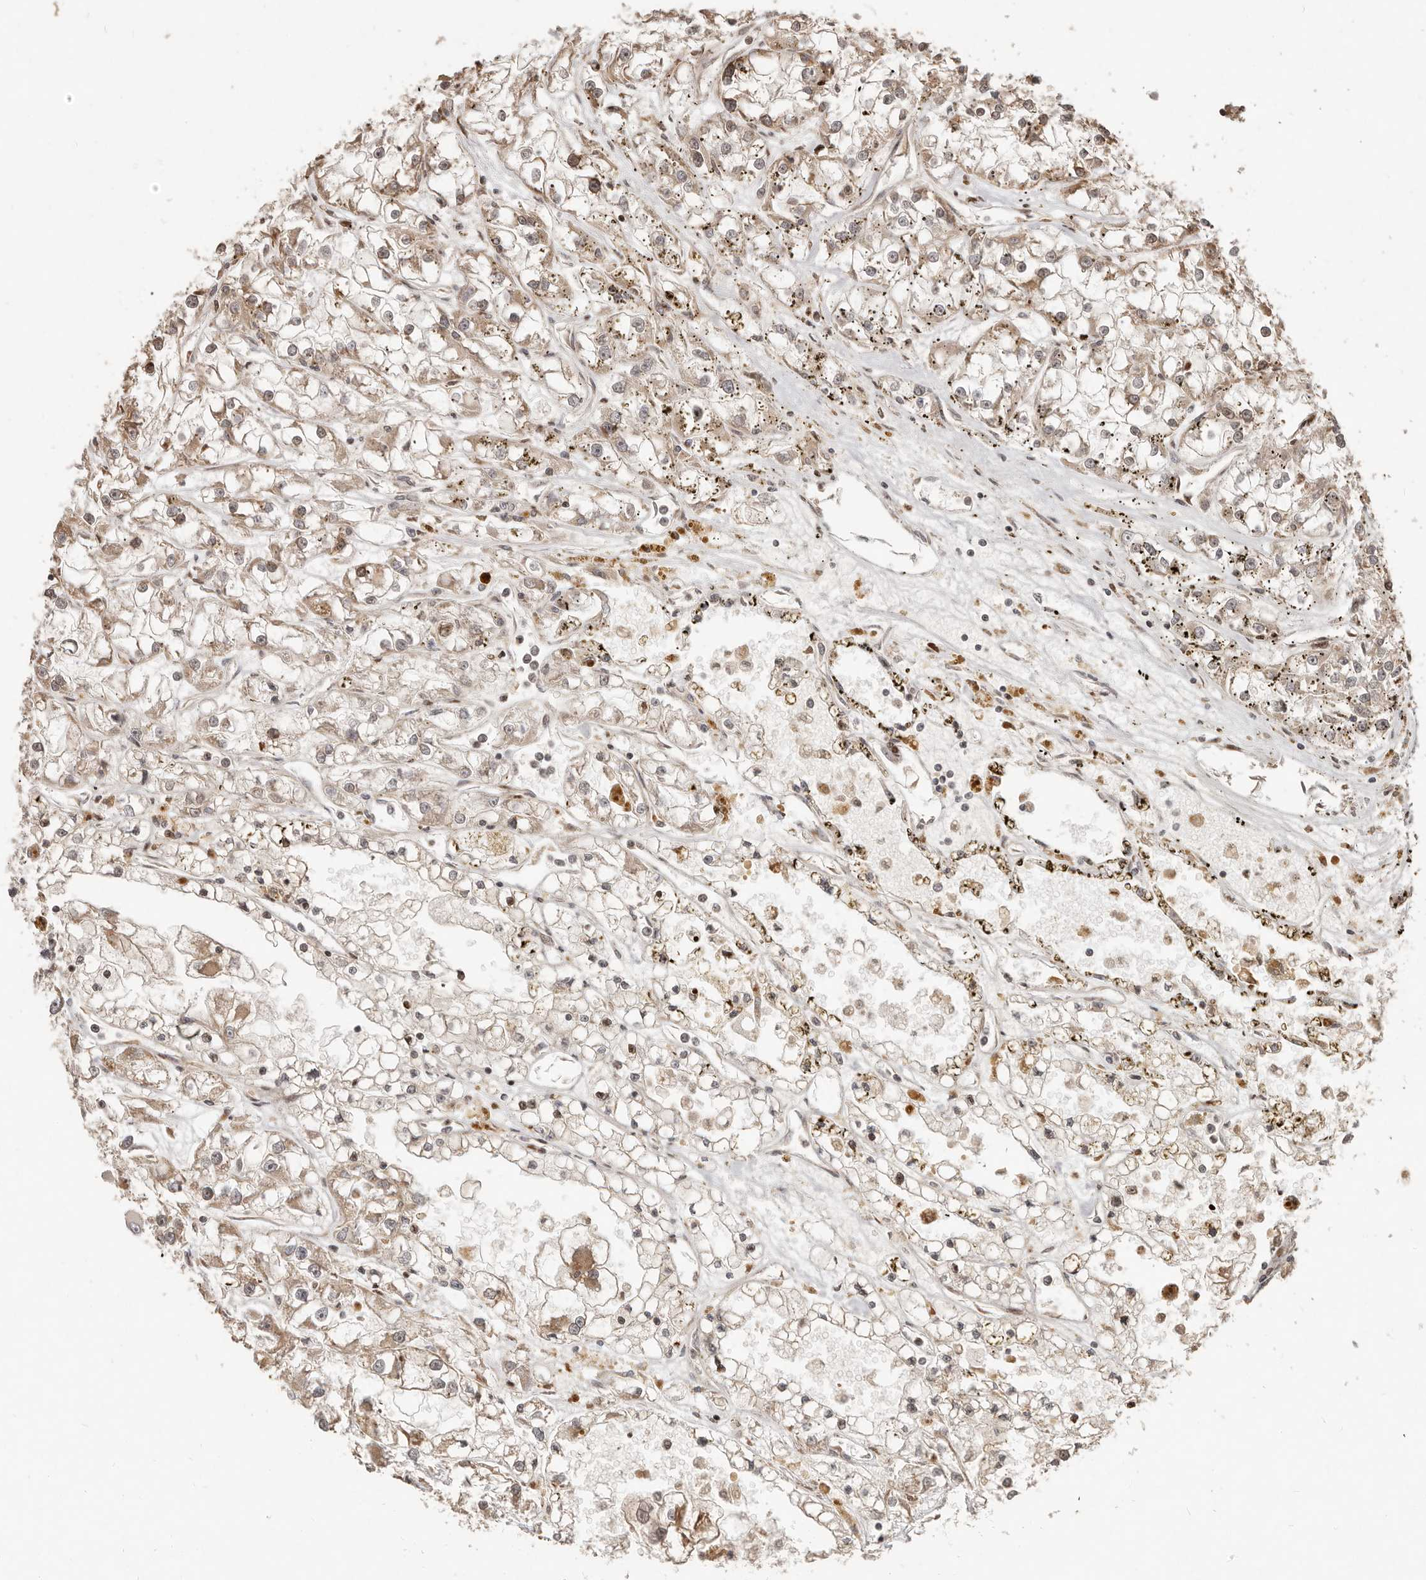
{"staining": {"intensity": "moderate", "quantity": "<25%", "location": "cytoplasmic/membranous"}, "tissue": "renal cancer", "cell_type": "Tumor cells", "image_type": "cancer", "snomed": [{"axis": "morphology", "description": "Adenocarcinoma, NOS"}, {"axis": "topography", "description": "Kidney"}], "caption": "DAB immunohistochemical staining of human renal cancer (adenocarcinoma) shows moderate cytoplasmic/membranous protein positivity in about <25% of tumor cells.", "gene": "TRIM4", "patient": {"sex": "female", "age": 52}}